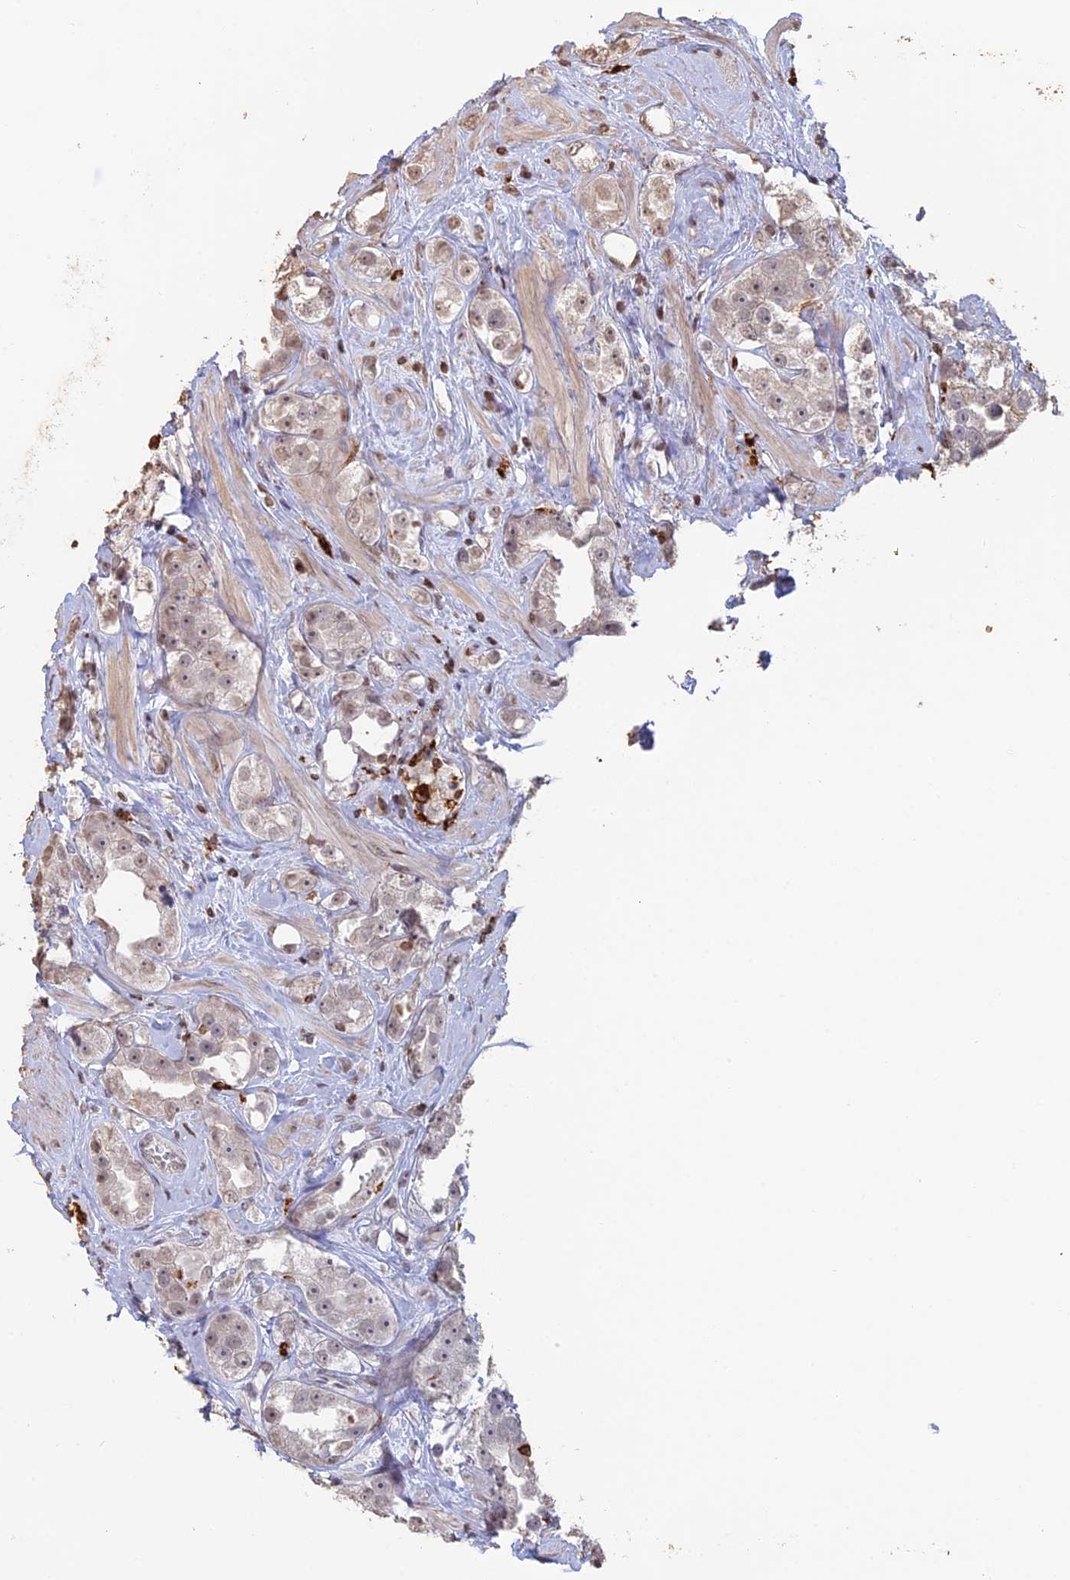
{"staining": {"intensity": "weak", "quantity": "25%-75%", "location": "cytoplasmic/membranous,nuclear"}, "tissue": "prostate cancer", "cell_type": "Tumor cells", "image_type": "cancer", "snomed": [{"axis": "morphology", "description": "Adenocarcinoma, NOS"}, {"axis": "topography", "description": "Prostate"}], "caption": "This is an image of IHC staining of prostate cancer (adenocarcinoma), which shows weak expression in the cytoplasmic/membranous and nuclear of tumor cells.", "gene": "APOBR", "patient": {"sex": "male", "age": 79}}